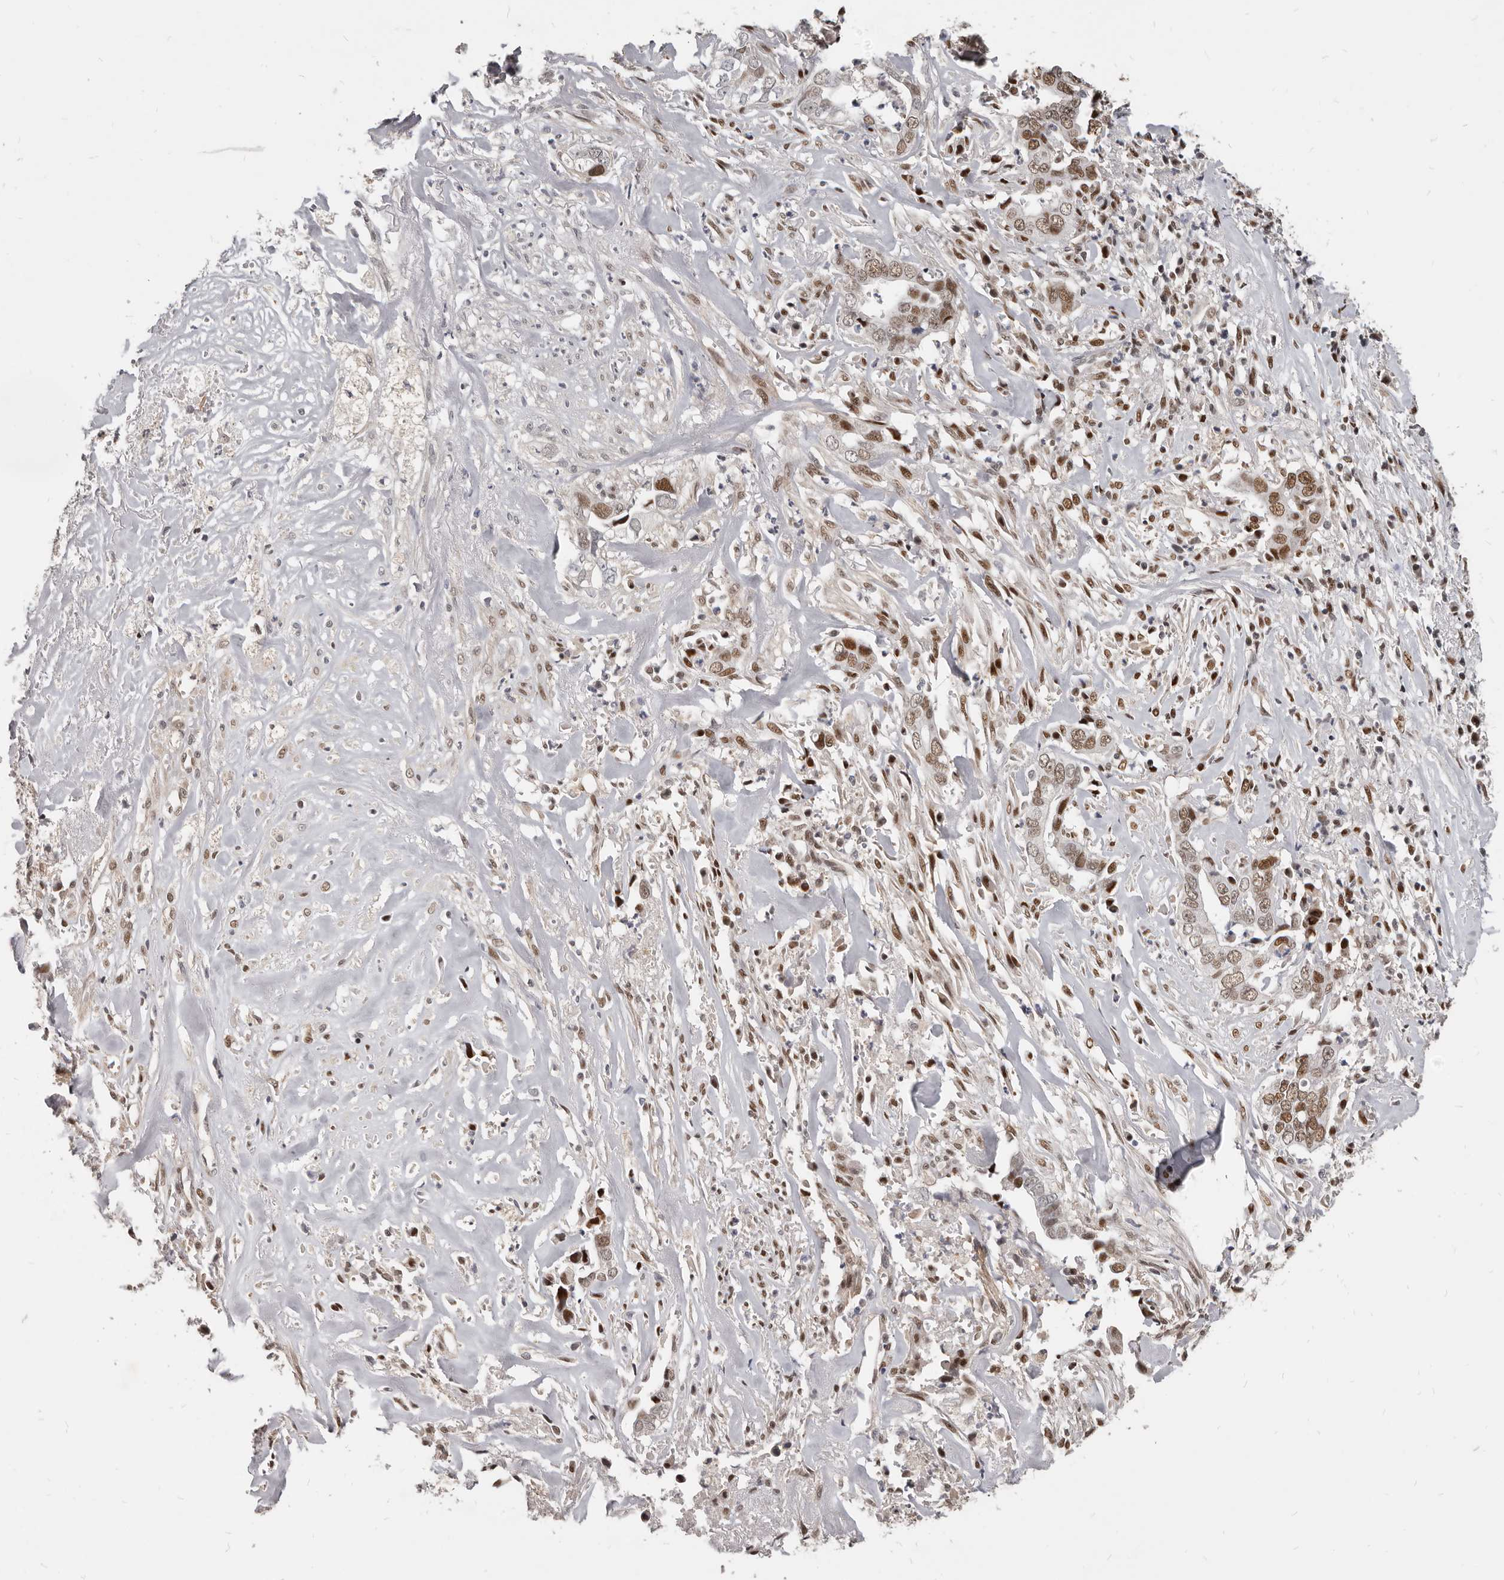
{"staining": {"intensity": "moderate", "quantity": ">75%", "location": "nuclear"}, "tissue": "liver cancer", "cell_type": "Tumor cells", "image_type": "cancer", "snomed": [{"axis": "morphology", "description": "Cholangiocarcinoma"}, {"axis": "topography", "description": "Liver"}], "caption": "High-magnification brightfield microscopy of cholangiocarcinoma (liver) stained with DAB (3,3'-diaminobenzidine) (brown) and counterstained with hematoxylin (blue). tumor cells exhibit moderate nuclear staining is present in approximately>75% of cells.", "gene": "ATF5", "patient": {"sex": "female", "age": 79}}